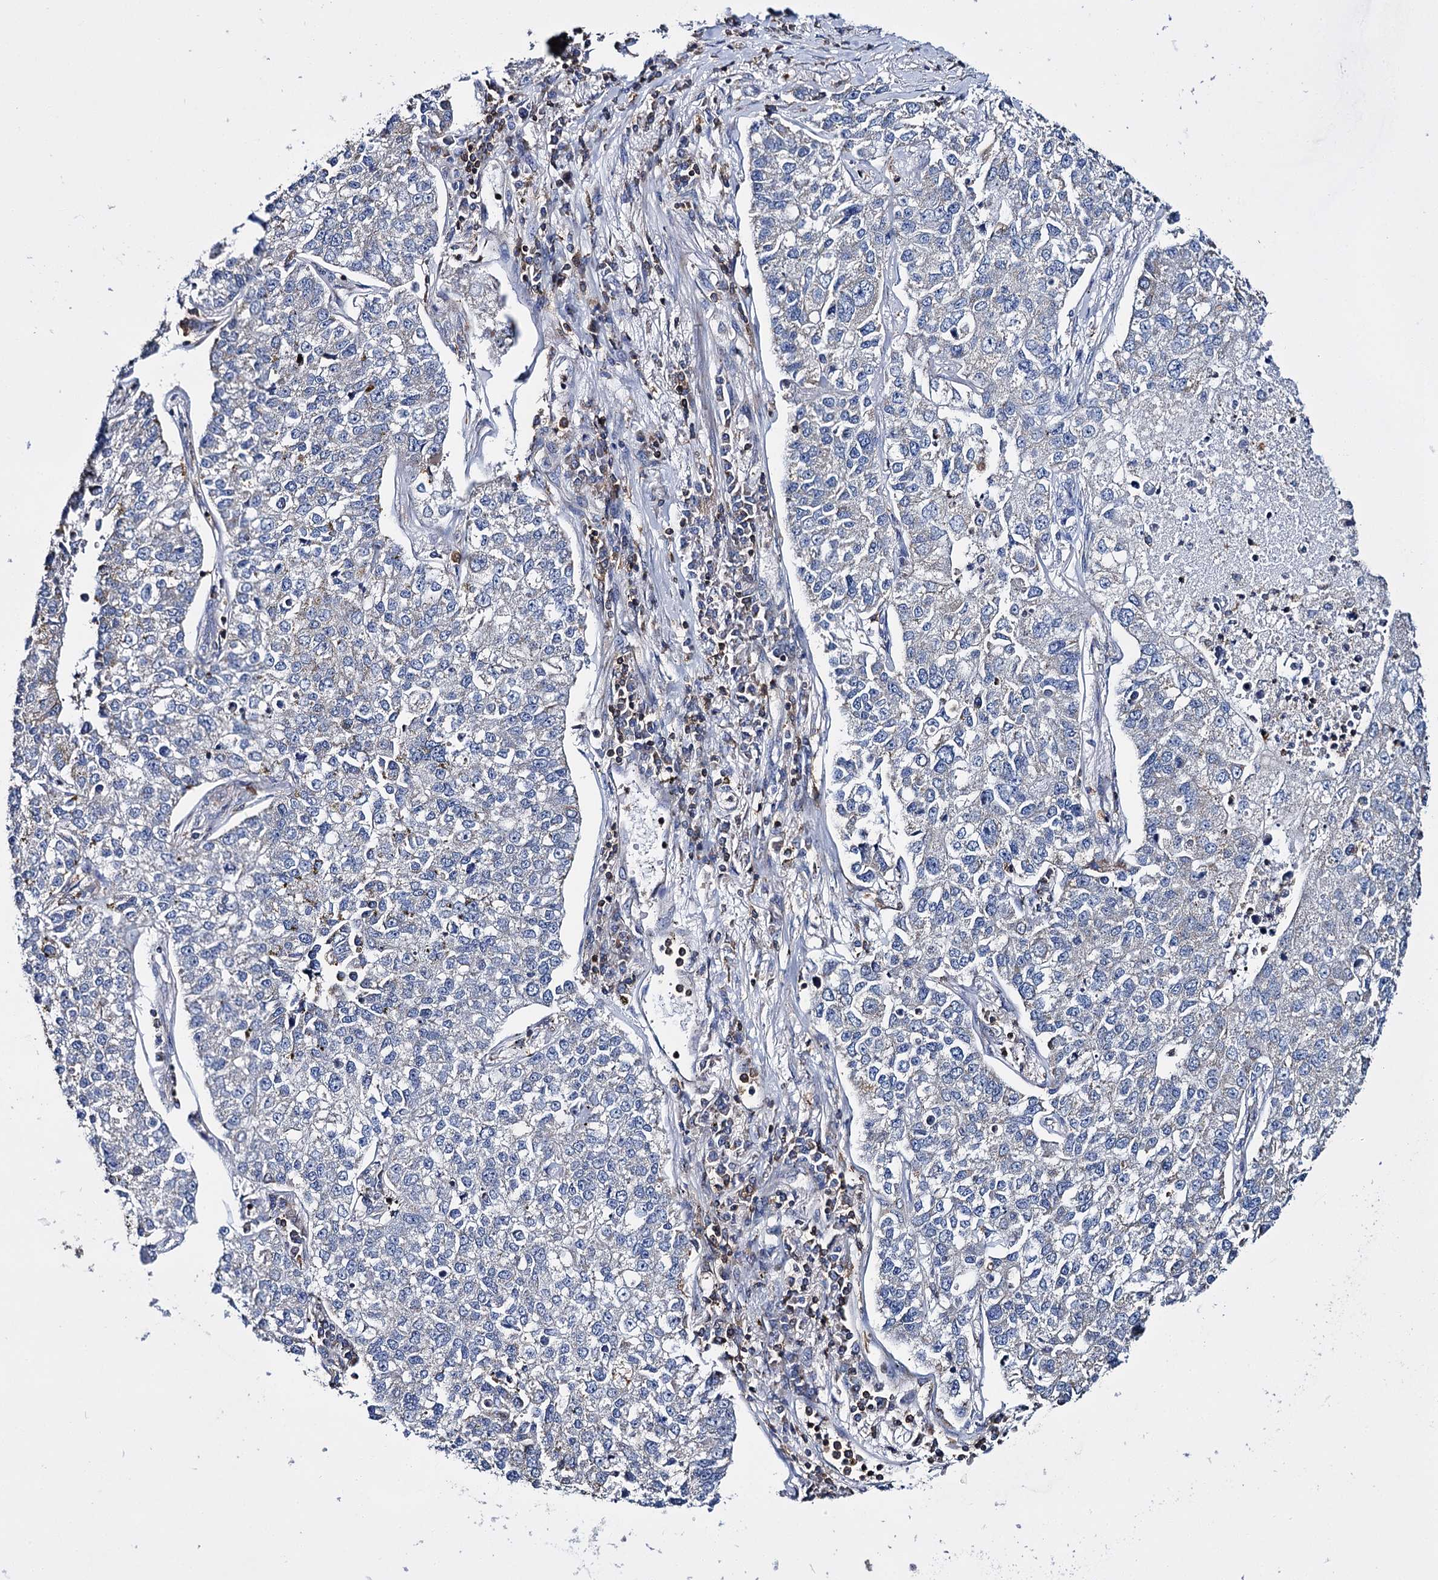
{"staining": {"intensity": "negative", "quantity": "none", "location": "none"}, "tissue": "lung cancer", "cell_type": "Tumor cells", "image_type": "cancer", "snomed": [{"axis": "morphology", "description": "Adenocarcinoma, NOS"}, {"axis": "topography", "description": "Lung"}], "caption": "High power microscopy micrograph of an immunohistochemistry (IHC) image of lung cancer (adenocarcinoma), revealing no significant staining in tumor cells.", "gene": "UBASH3B", "patient": {"sex": "male", "age": 49}}